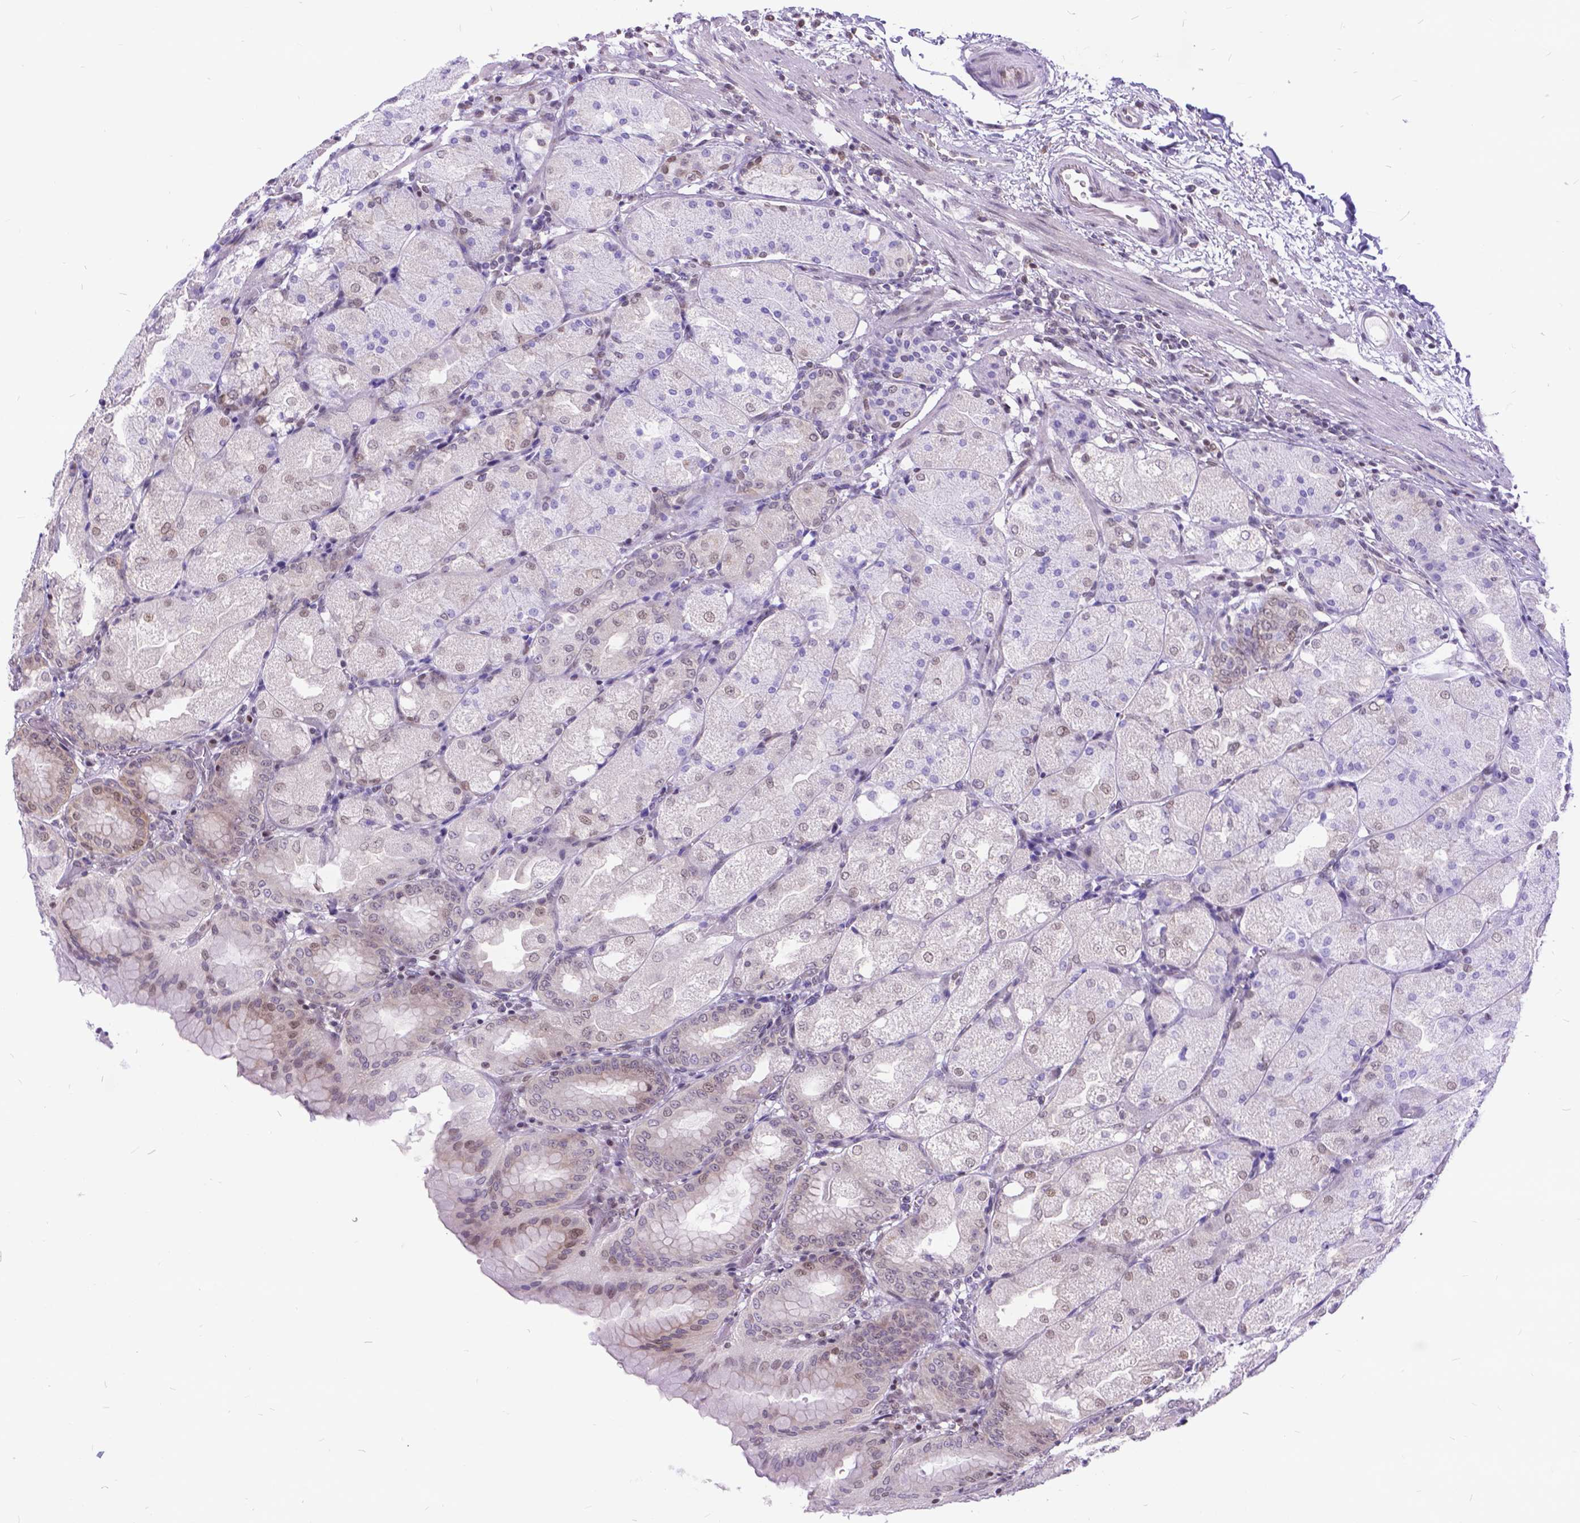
{"staining": {"intensity": "weak", "quantity": "<25%", "location": "nuclear"}, "tissue": "stomach", "cell_type": "Glandular cells", "image_type": "normal", "snomed": [{"axis": "morphology", "description": "Normal tissue, NOS"}, {"axis": "topography", "description": "Stomach, upper"}, {"axis": "topography", "description": "Stomach"}, {"axis": "topography", "description": "Stomach, lower"}], "caption": "The histopathology image exhibits no staining of glandular cells in unremarkable stomach. (Brightfield microscopy of DAB immunohistochemistry at high magnification).", "gene": "FAM124B", "patient": {"sex": "male", "age": 62}}